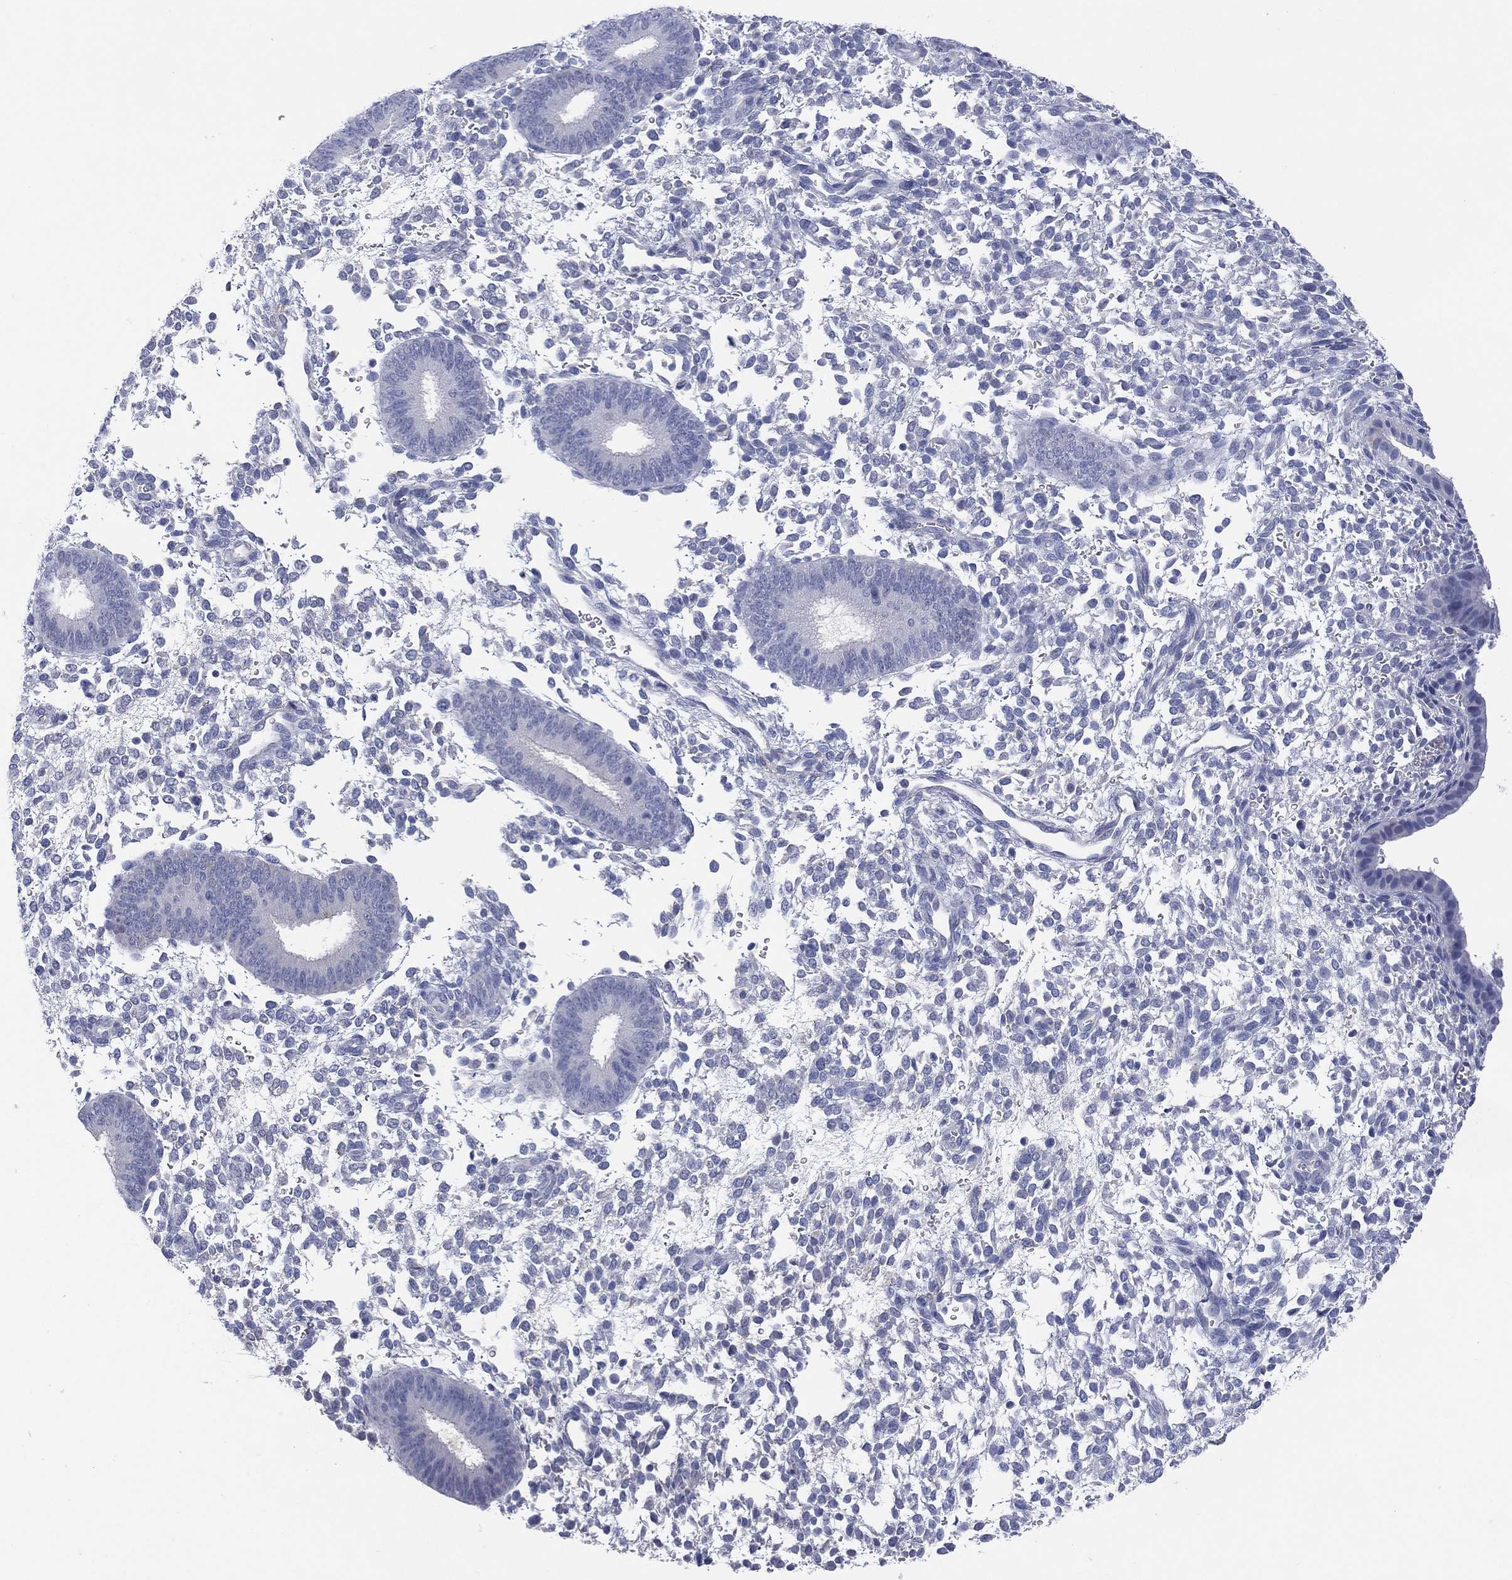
{"staining": {"intensity": "negative", "quantity": "none", "location": "none"}, "tissue": "endometrium", "cell_type": "Cells in endometrial stroma", "image_type": "normal", "snomed": [{"axis": "morphology", "description": "Normal tissue, NOS"}, {"axis": "topography", "description": "Endometrium"}], "caption": "Unremarkable endometrium was stained to show a protein in brown. There is no significant staining in cells in endometrial stroma.", "gene": "C5orf46", "patient": {"sex": "female", "age": 39}}